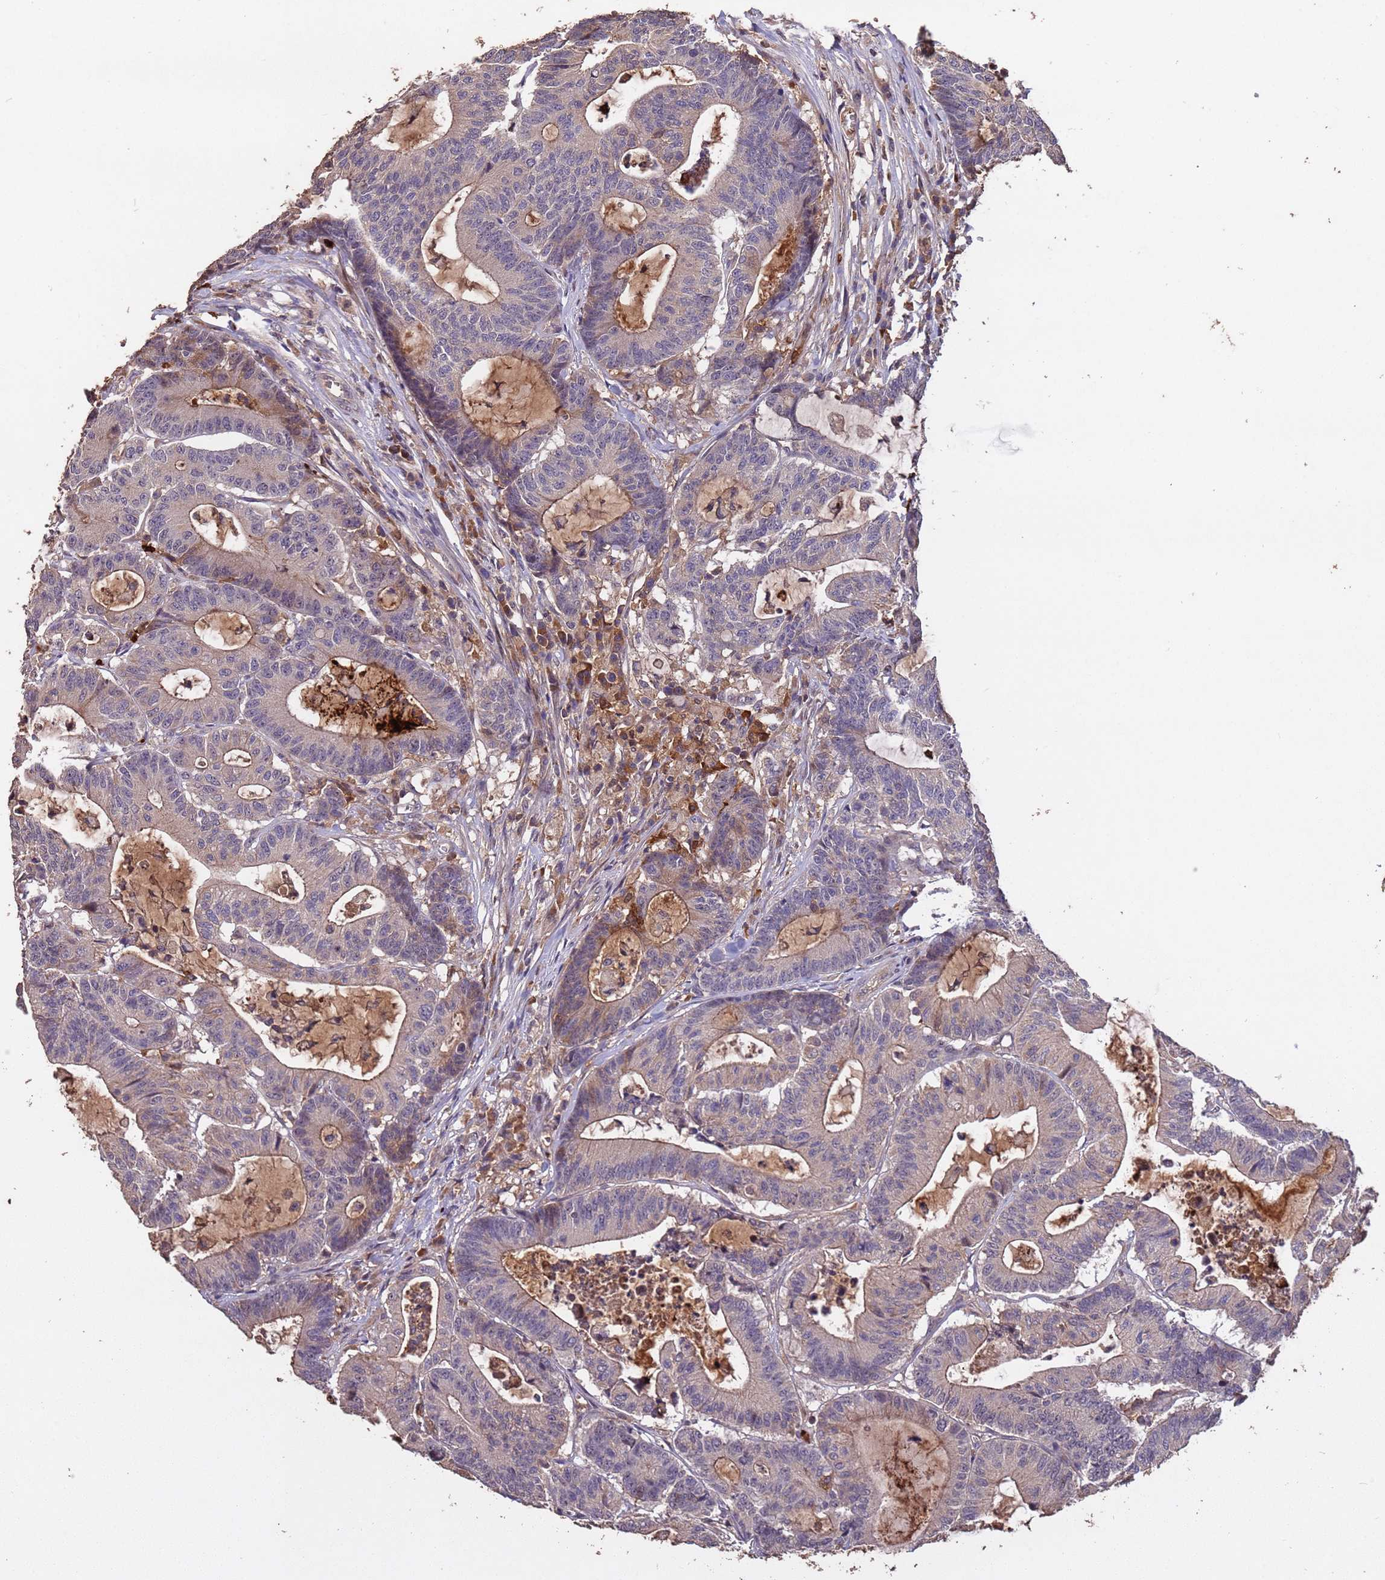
{"staining": {"intensity": "moderate", "quantity": "<25%", "location": "cytoplasmic/membranous"}, "tissue": "colorectal cancer", "cell_type": "Tumor cells", "image_type": "cancer", "snomed": [{"axis": "morphology", "description": "Adenocarcinoma, NOS"}, {"axis": "topography", "description": "Colon"}], "caption": "Colorectal adenocarcinoma tissue reveals moderate cytoplasmic/membranous positivity in approximately <25% of tumor cells", "gene": "CCDC184", "patient": {"sex": "female", "age": 84}}